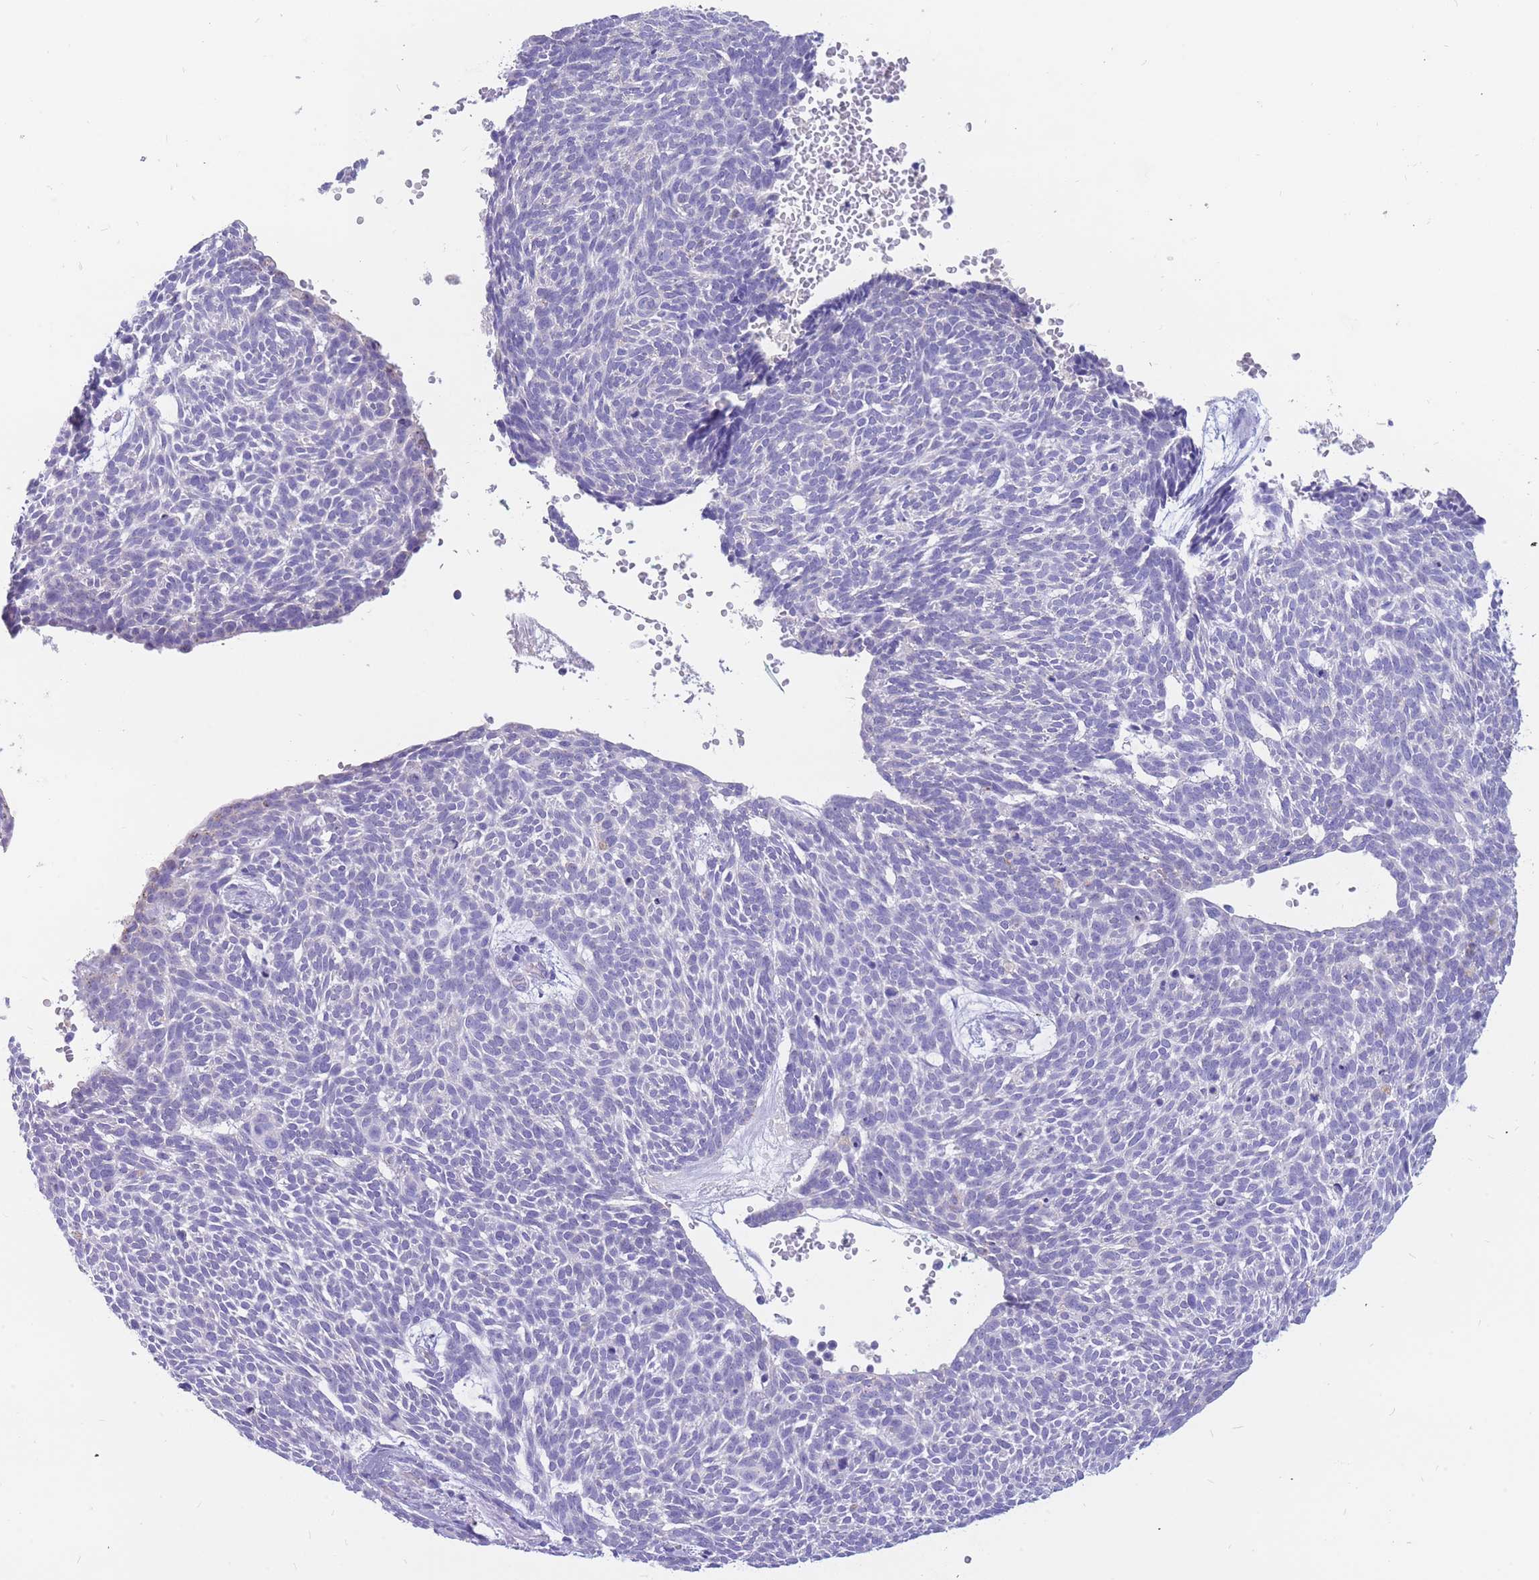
{"staining": {"intensity": "negative", "quantity": "none", "location": "none"}, "tissue": "skin cancer", "cell_type": "Tumor cells", "image_type": "cancer", "snomed": [{"axis": "morphology", "description": "Basal cell carcinoma"}, {"axis": "topography", "description": "Skin"}], "caption": "A high-resolution photomicrograph shows immunohistochemistry staining of basal cell carcinoma (skin), which exhibits no significant staining in tumor cells. The staining is performed using DAB (3,3'-diaminobenzidine) brown chromogen with nuclei counter-stained in using hematoxylin.", "gene": "SULT1A1", "patient": {"sex": "male", "age": 61}}